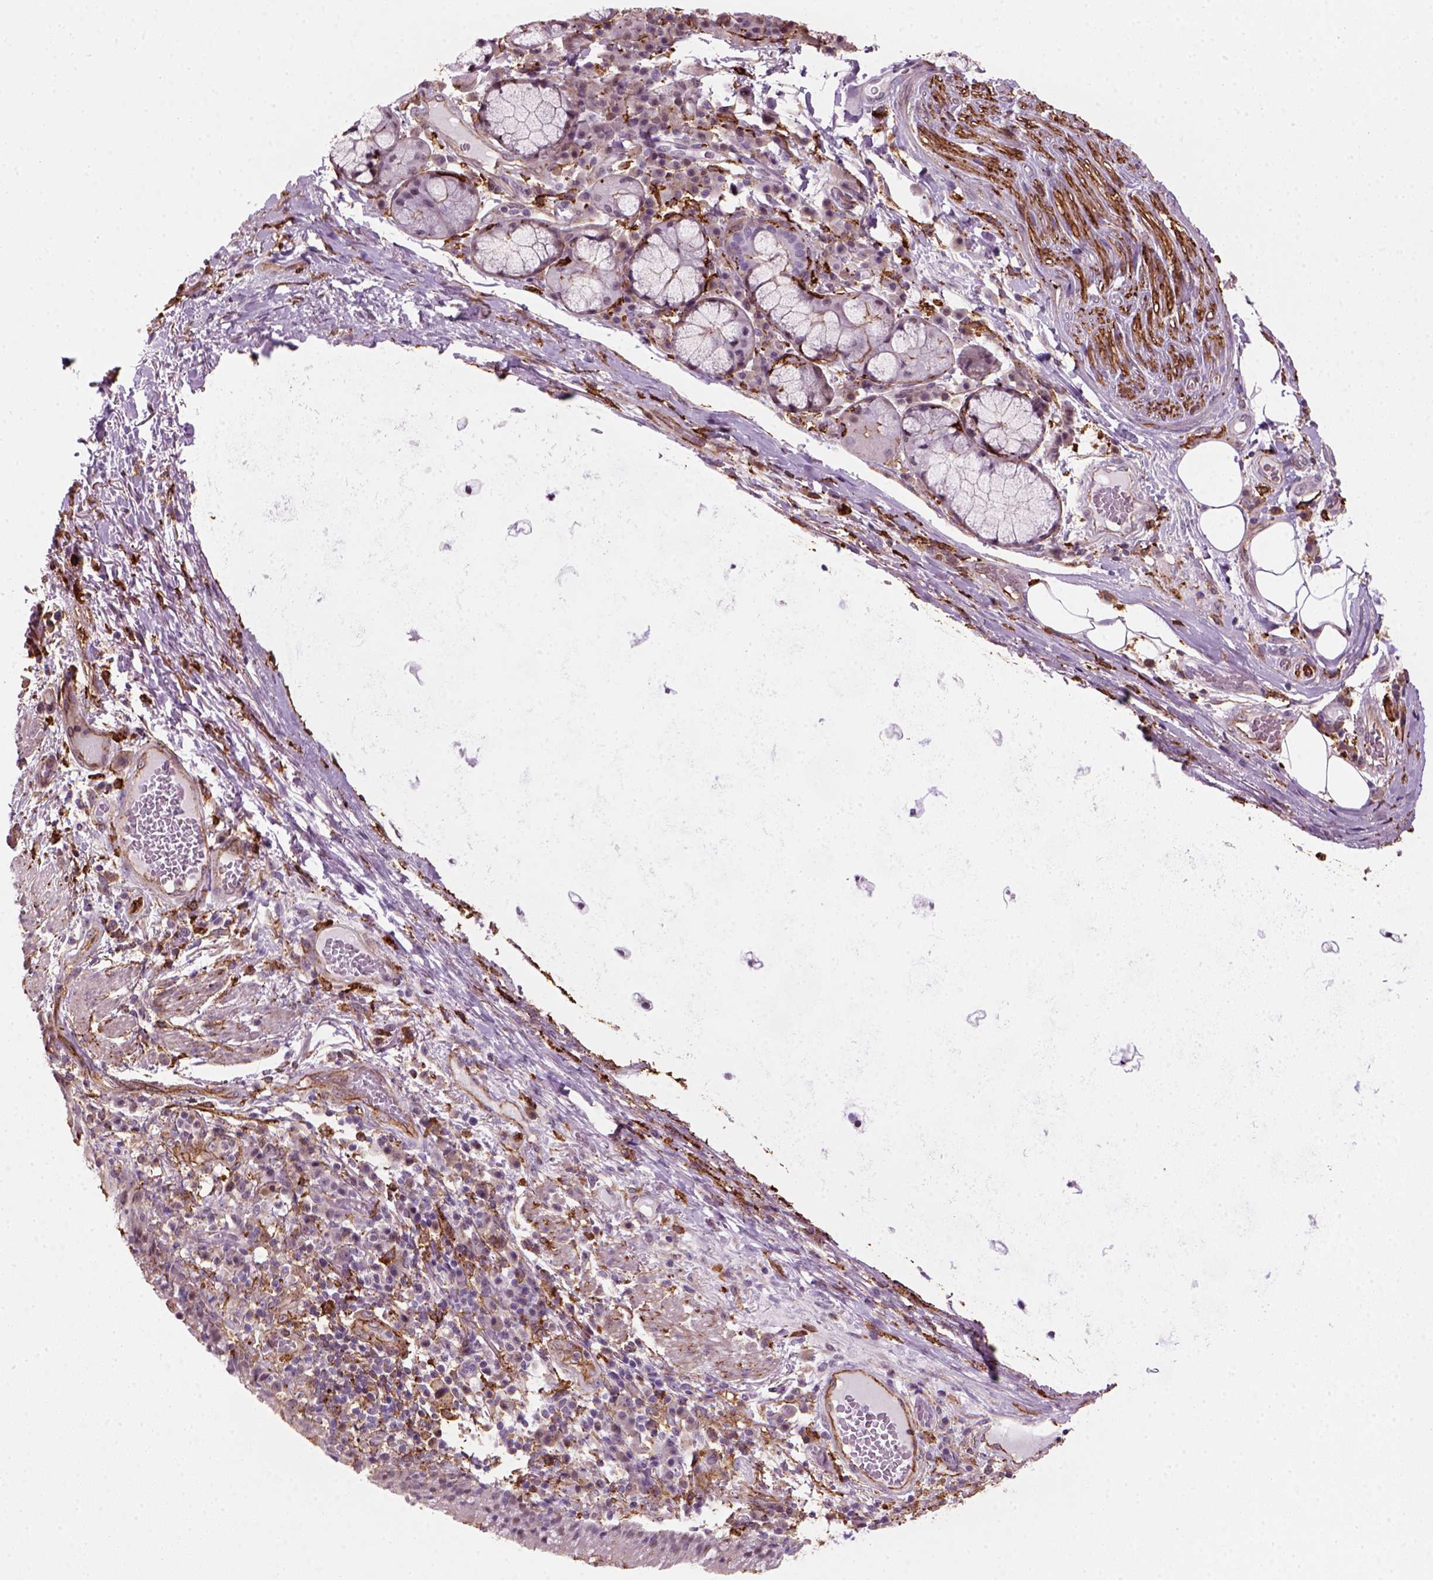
{"staining": {"intensity": "strong", "quantity": ">75%", "location": "cytoplasmic/membranous,nuclear"}, "tissue": "bronchus", "cell_type": "Respiratory epithelial cells", "image_type": "normal", "snomed": [{"axis": "morphology", "description": "Normal tissue, NOS"}, {"axis": "topography", "description": "Lymph node"}, {"axis": "topography", "description": "Bronchus"}], "caption": "A histopathology image showing strong cytoplasmic/membranous,nuclear positivity in about >75% of respiratory epithelial cells in normal bronchus, as visualized by brown immunohistochemical staining.", "gene": "MARCKS", "patient": {"sex": "male", "age": 56}}